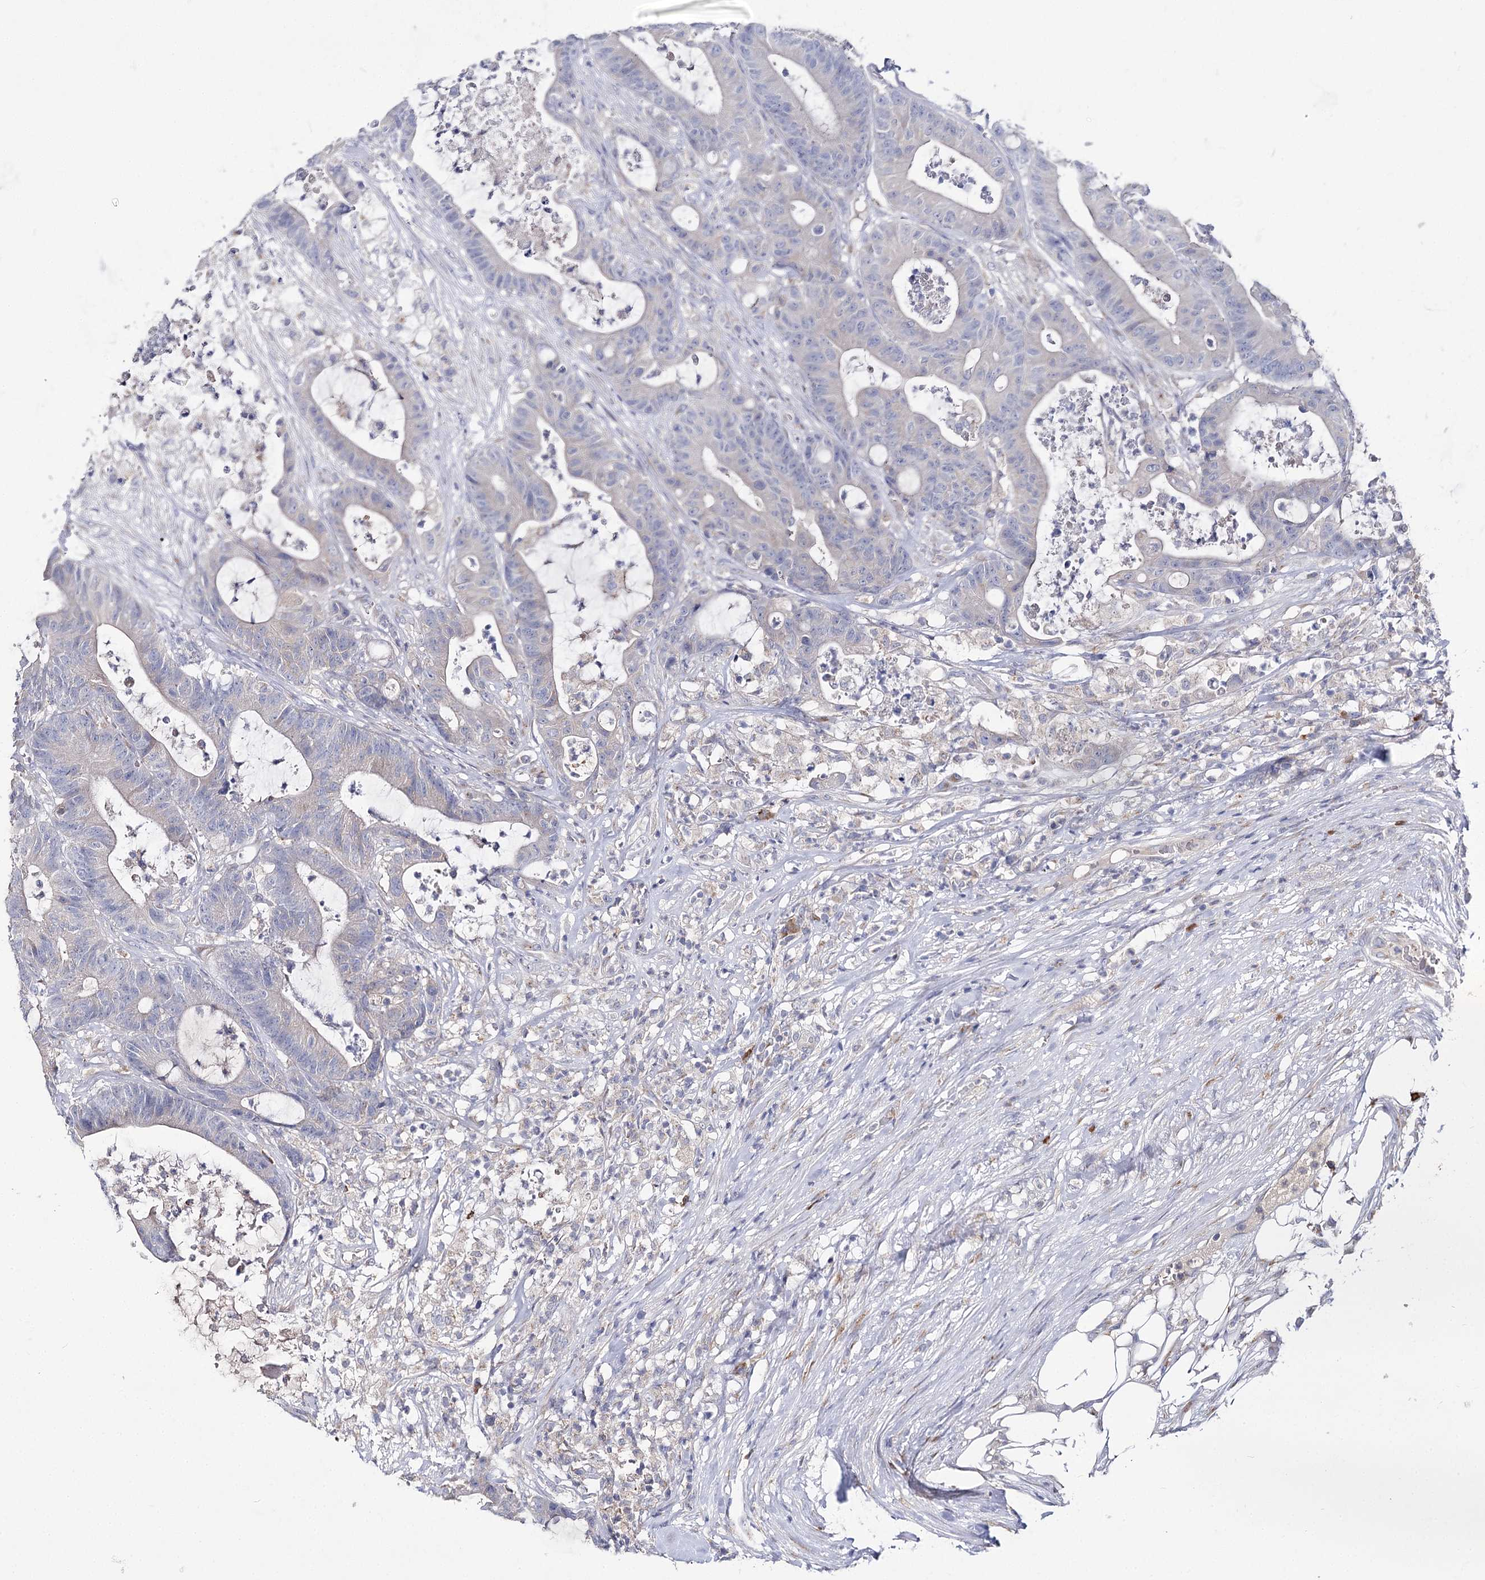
{"staining": {"intensity": "negative", "quantity": "none", "location": "none"}, "tissue": "colorectal cancer", "cell_type": "Tumor cells", "image_type": "cancer", "snomed": [{"axis": "morphology", "description": "Adenocarcinoma, NOS"}, {"axis": "topography", "description": "Colon"}], "caption": "An immunohistochemistry (IHC) micrograph of colorectal cancer (adenocarcinoma) is shown. There is no staining in tumor cells of colorectal cancer (adenocarcinoma). (DAB immunohistochemistry with hematoxylin counter stain).", "gene": "IL1RAP", "patient": {"sex": "female", "age": 84}}